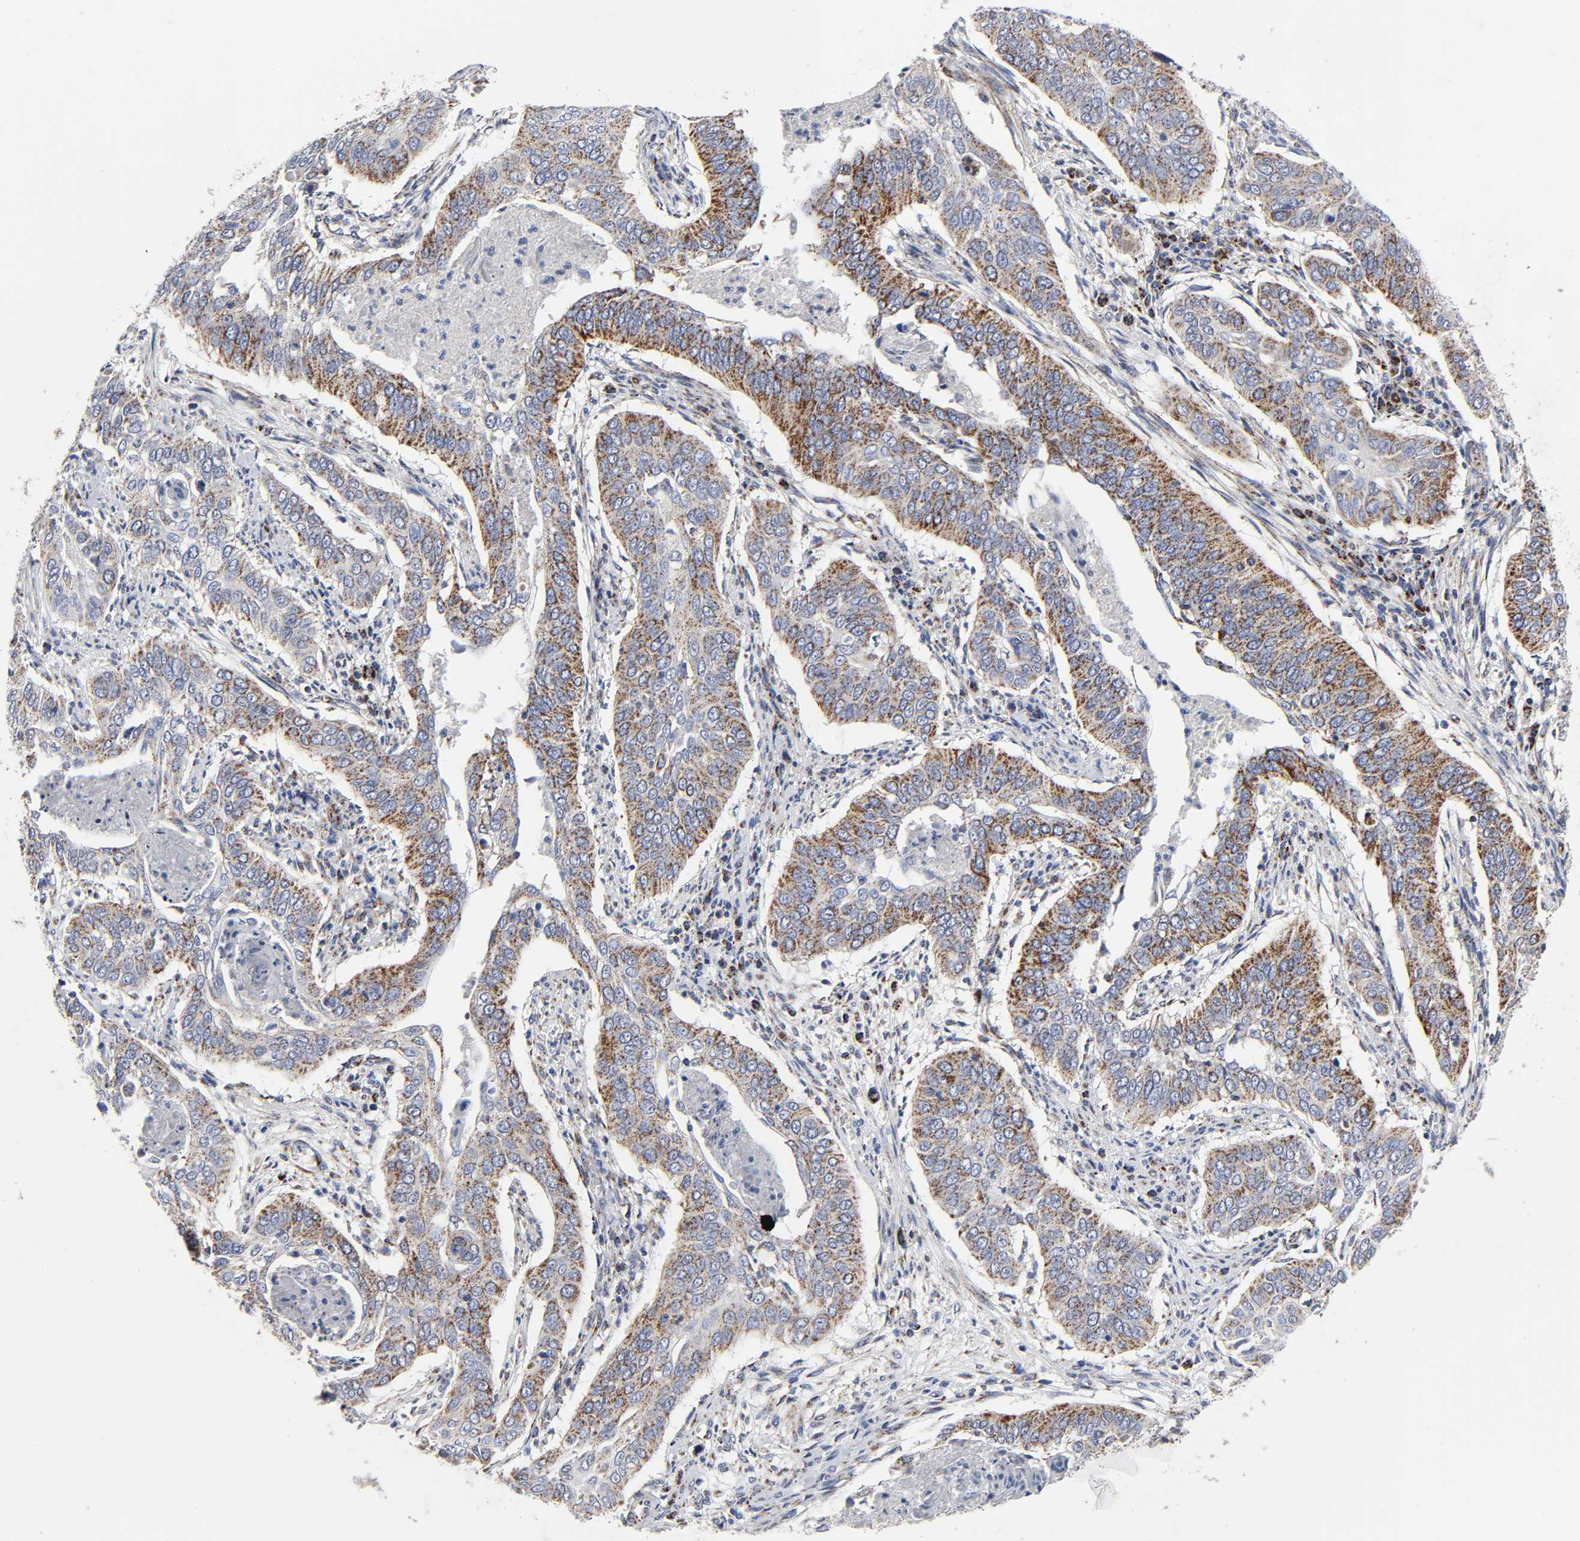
{"staining": {"intensity": "moderate", "quantity": ">75%", "location": "cytoplasmic/membranous"}, "tissue": "cervical cancer", "cell_type": "Tumor cells", "image_type": "cancer", "snomed": [{"axis": "morphology", "description": "Squamous cell carcinoma, NOS"}, {"axis": "topography", "description": "Cervix"}], "caption": "Cervical cancer (squamous cell carcinoma) was stained to show a protein in brown. There is medium levels of moderate cytoplasmic/membranous expression in about >75% of tumor cells. The staining is performed using DAB brown chromogen to label protein expression. The nuclei are counter-stained blue using hematoxylin.", "gene": "AOPEP", "patient": {"sex": "female", "age": 39}}